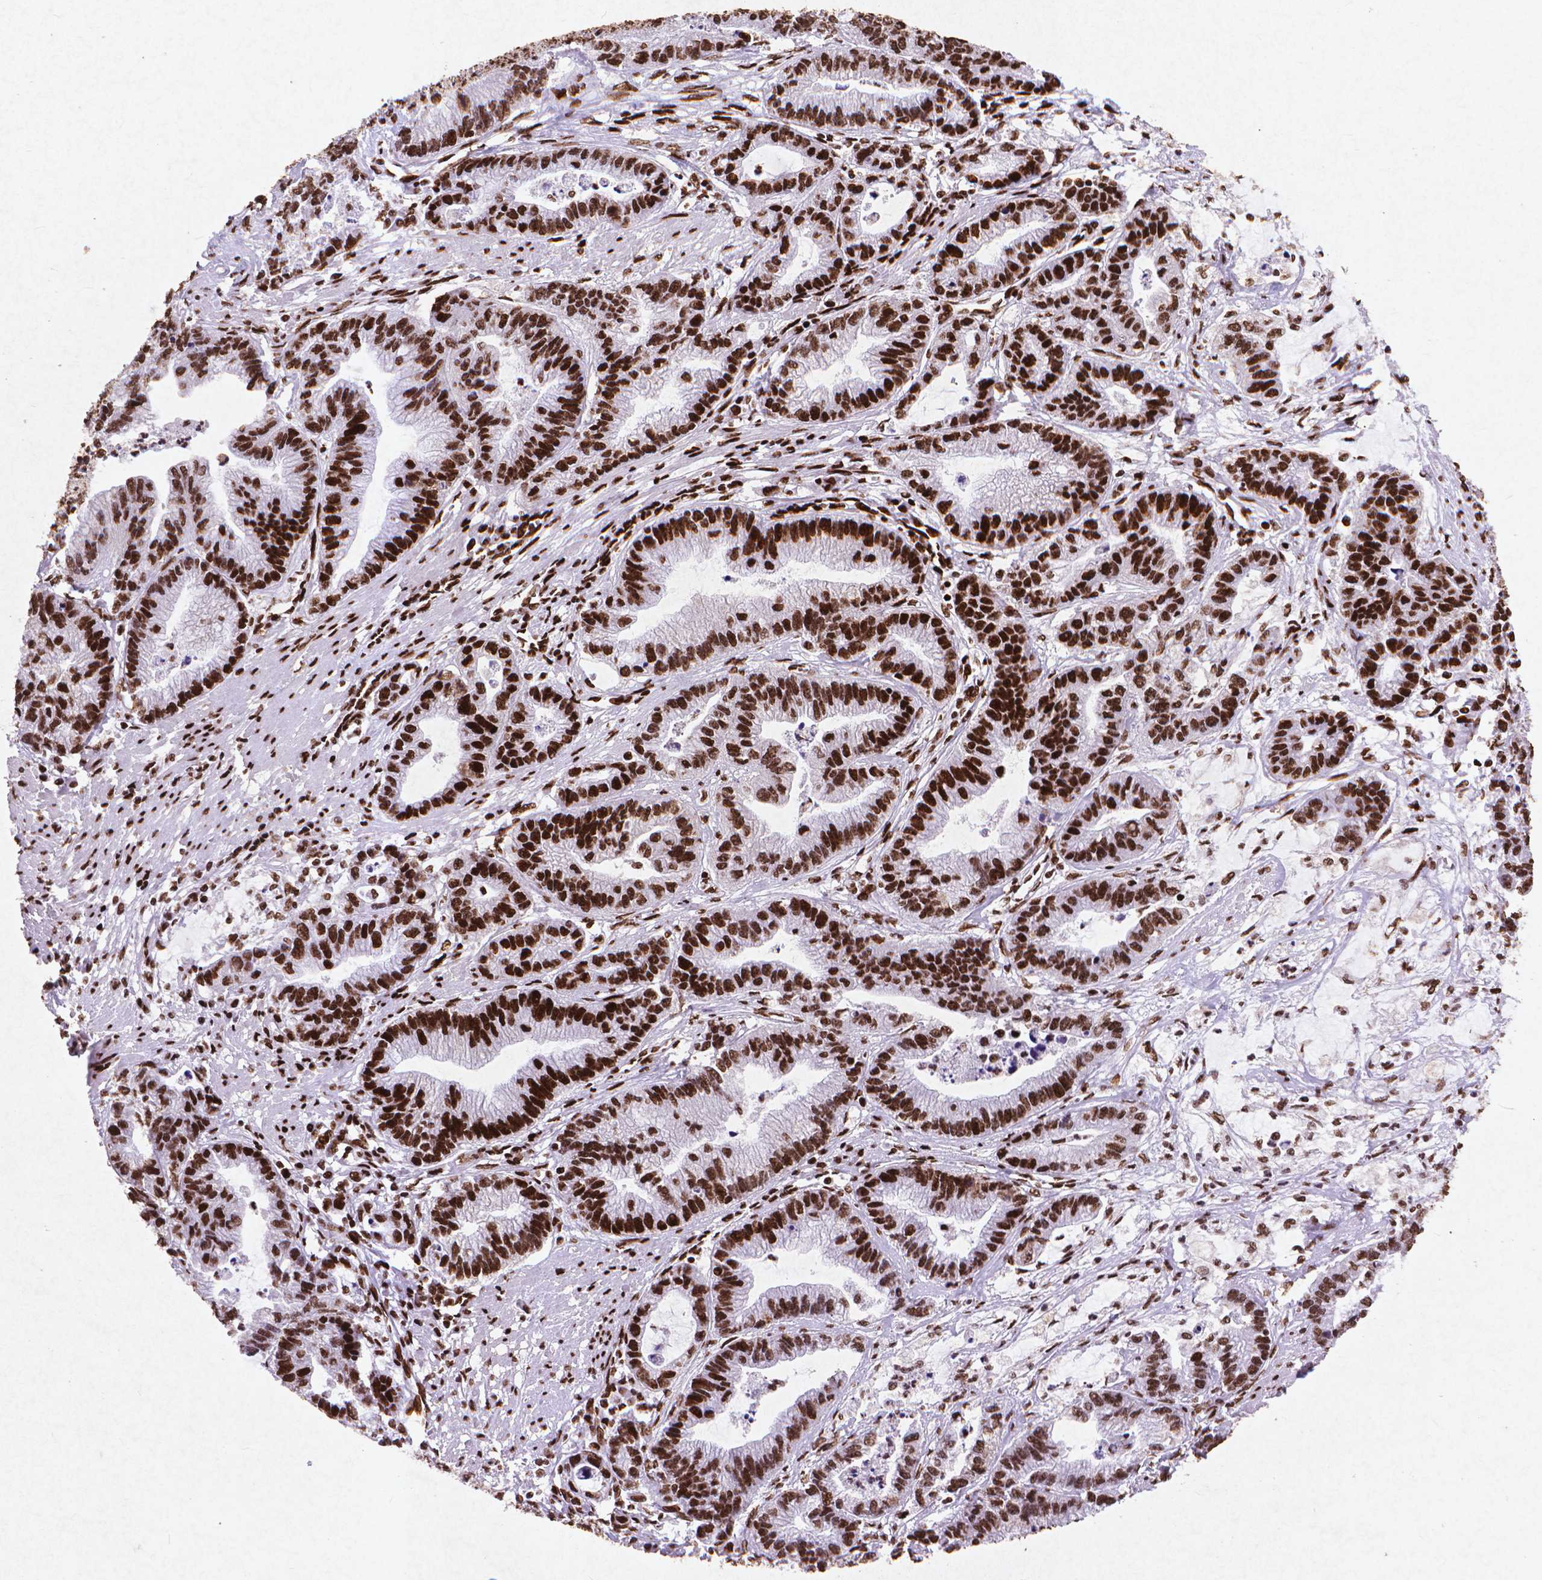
{"staining": {"intensity": "strong", "quantity": ">75%", "location": "nuclear"}, "tissue": "stomach cancer", "cell_type": "Tumor cells", "image_type": "cancer", "snomed": [{"axis": "morphology", "description": "Adenocarcinoma, NOS"}, {"axis": "topography", "description": "Stomach"}], "caption": "Stomach cancer stained for a protein reveals strong nuclear positivity in tumor cells.", "gene": "CITED2", "patient": {"sex": "male", "age": 83}}